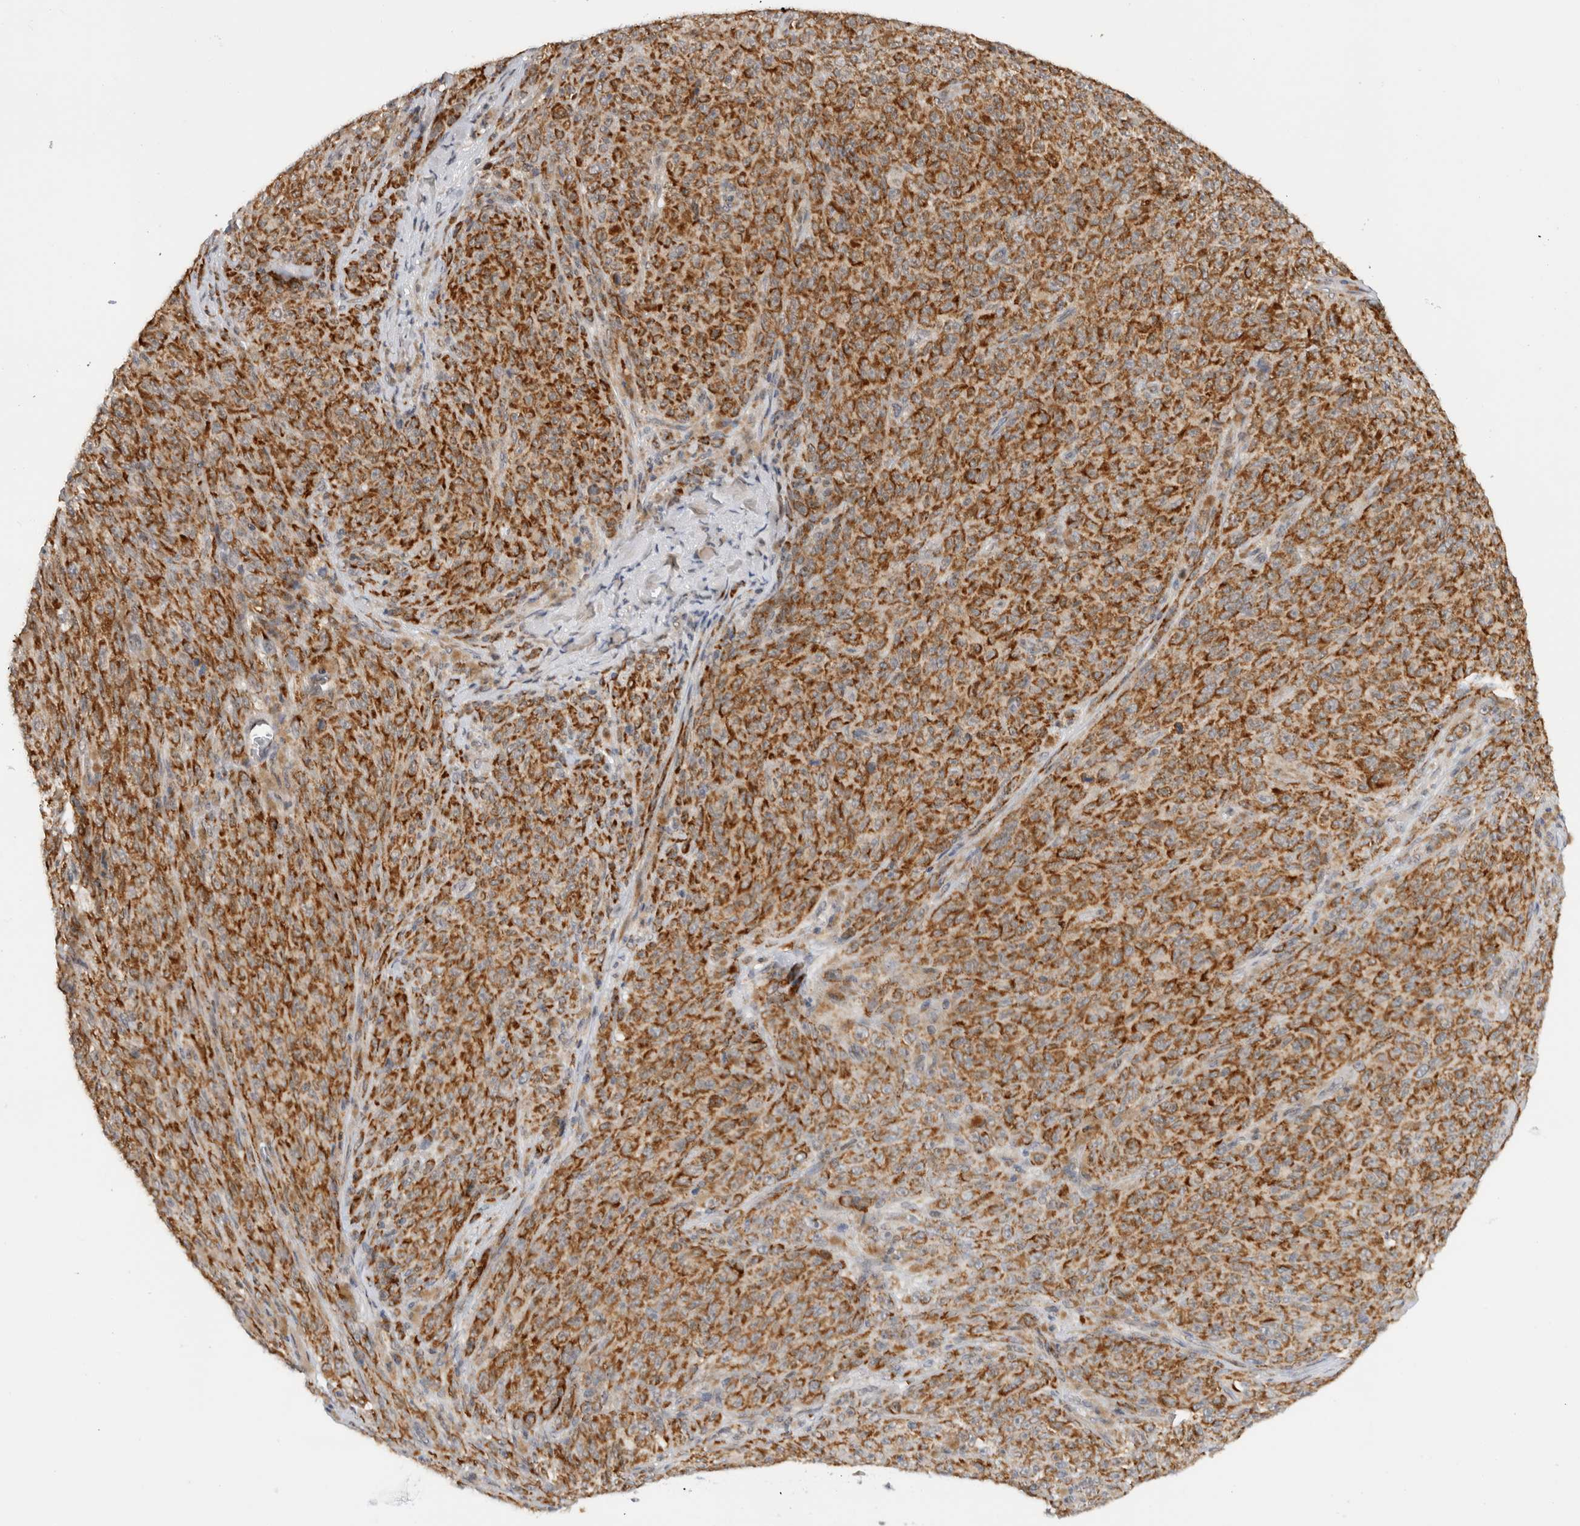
{"staining": {"intensity": "strong", "quantity": ">75%", "location": "cytoplasmic/membranous"}, "tissue": "melanoma", "cell_type": "Tumor cells", "image_type": "cancer", "snomed": [{"axis": "morphology", "description": "Malignant melanoma, NOS"}, {"axis": "topography", "description": "Skin"}], "caption": "Tumor cells display high levels of strong cytoplasmic/membranous expression in about >75% of cells in melanoma.", "gene": "CMC2", "patient": {"sex": "female", "age": 82}}